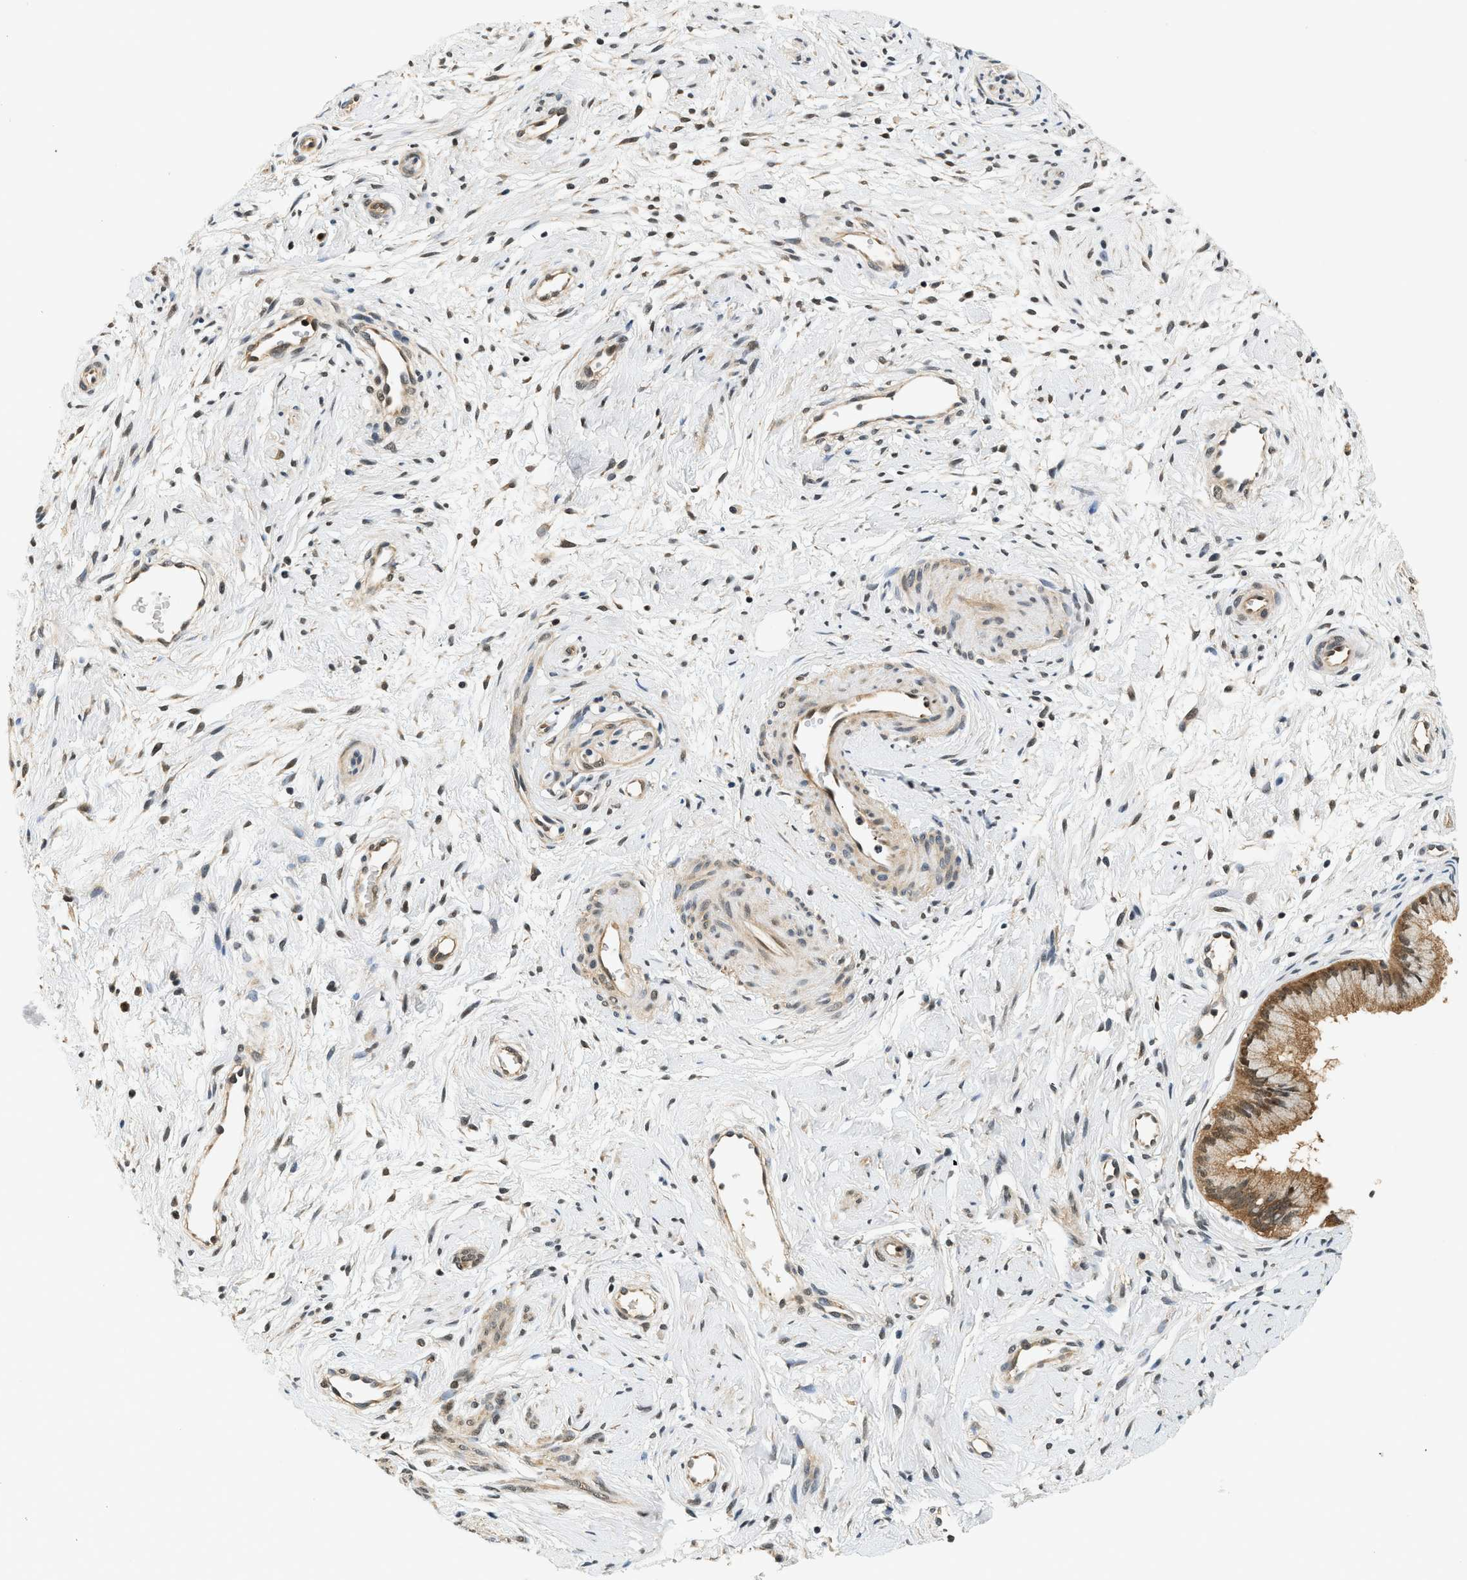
{"staining": {"intensity": "strong", "quantity": ">75%", "location": "cytoplasmic/membranous,nuclear"}, "tissue": "cervix", "cell_type": "Glandular cells", "image_type": "normal", "snomed": [{"axis": "morphology", "description": "Normal tissue, NOS"}, {"axis": "topography", "description": "Cervix"}], "caption": "Cervix stained with DAB IHC exhibits high levels of strong cytoplasmic/membranous,nuclear positivity in approximately >75% of glandular cells. The staining is performed using DAB brown chromogen to label protein expression. The nuclei are counter-stained blue using hematoxylin.", "gene": "PSMD3", "patient": {"sex": "female", "age": 39}}